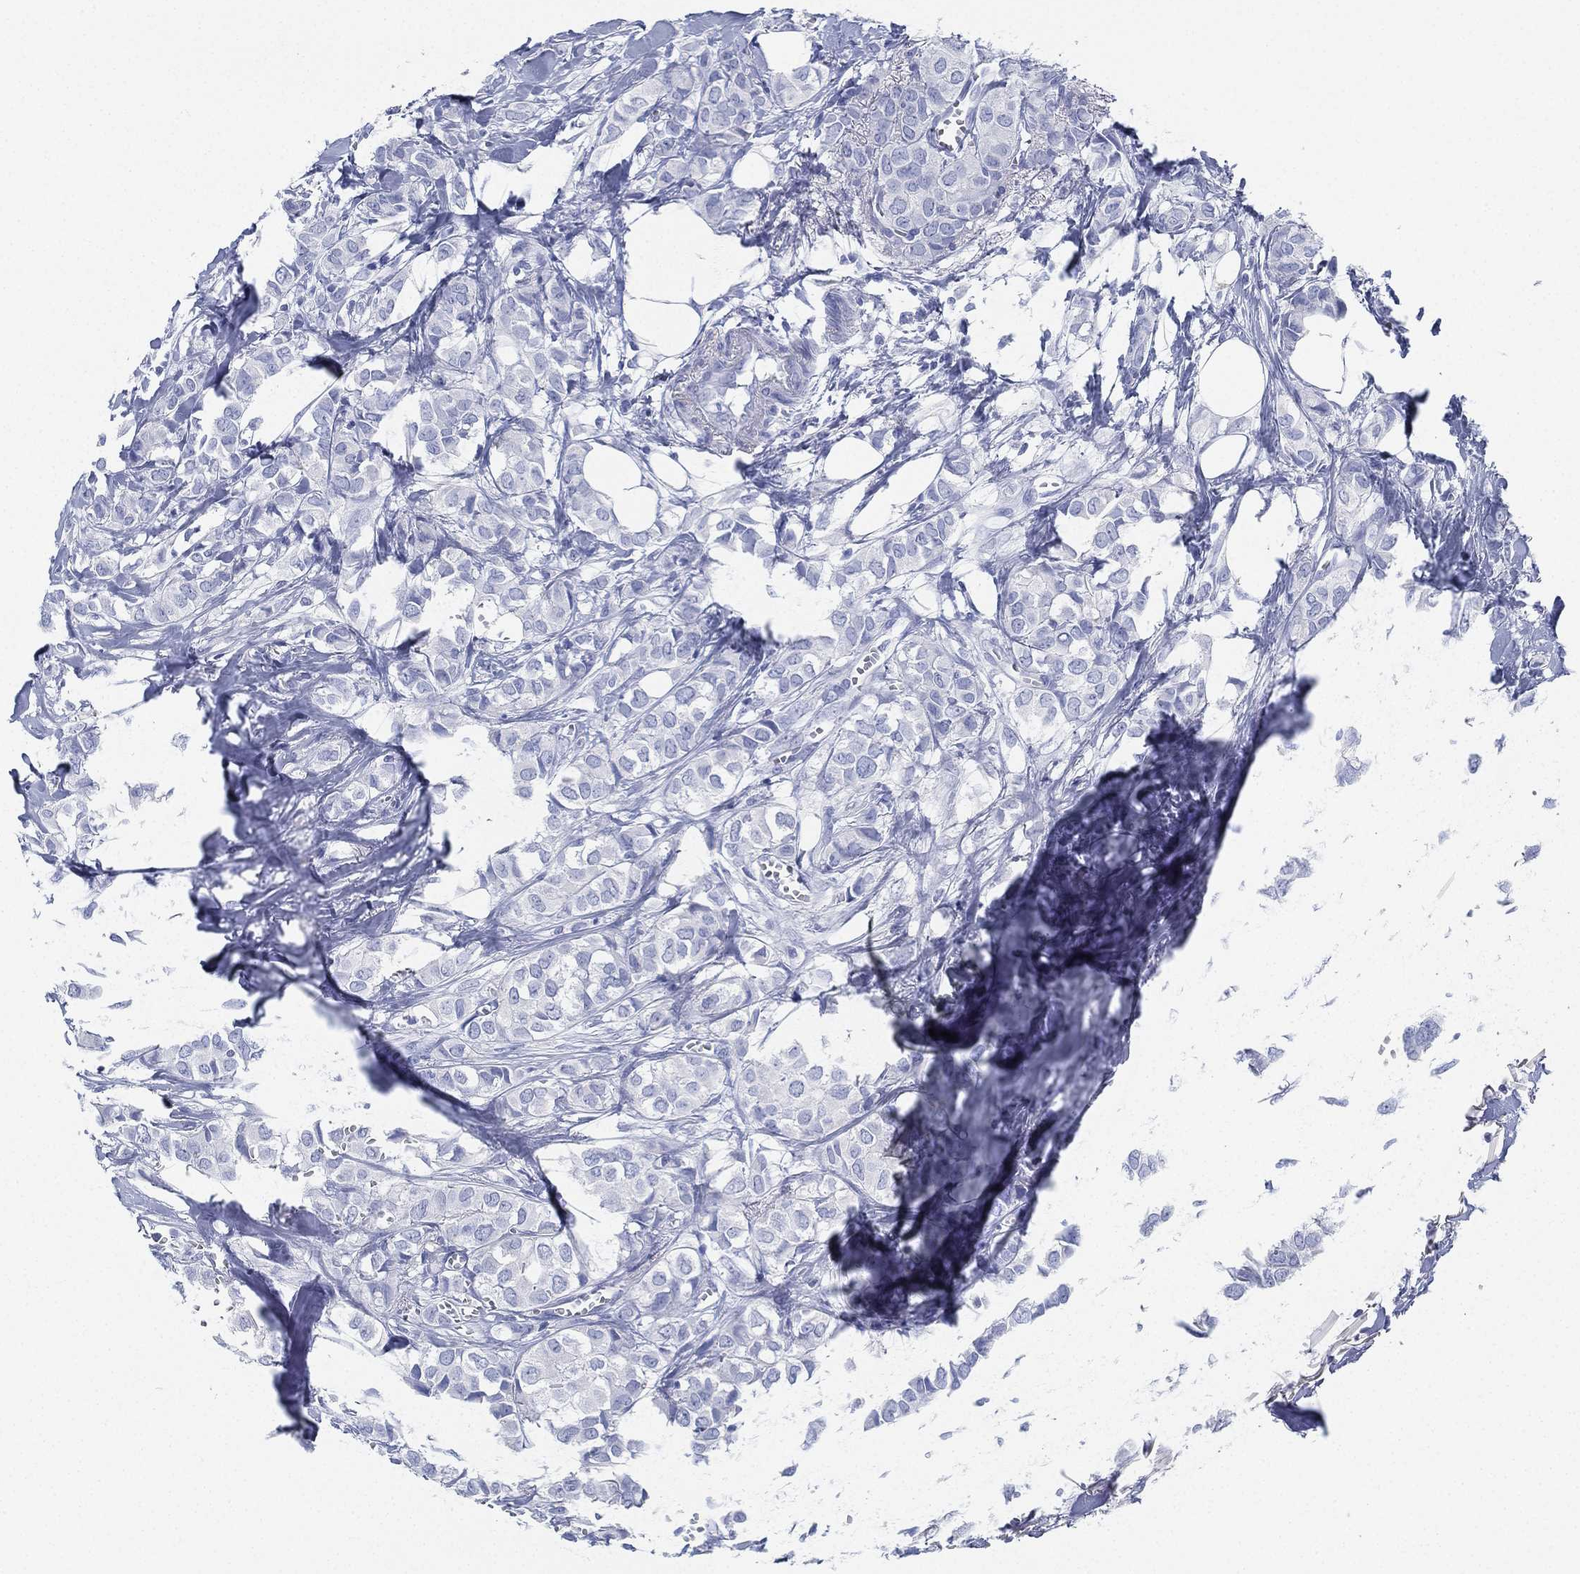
{"staining": {"intensity": "negative", "quantity": "none", "location": "none"}, "tissue": "breast cancer", "cell_type": "Tumor cells", "image_type": "cancer", "snomed": [{"axis": "morphology", "description": "Duct carcinoma"}, {"axis": "topography", "description": "Breast"}], "caption": "Immunohistochemistry (IHC) of human breast cancer shows no positivity in tumor cells.", "gene": "DEFB121", "patient": {"sex": "female", "age": 85}}